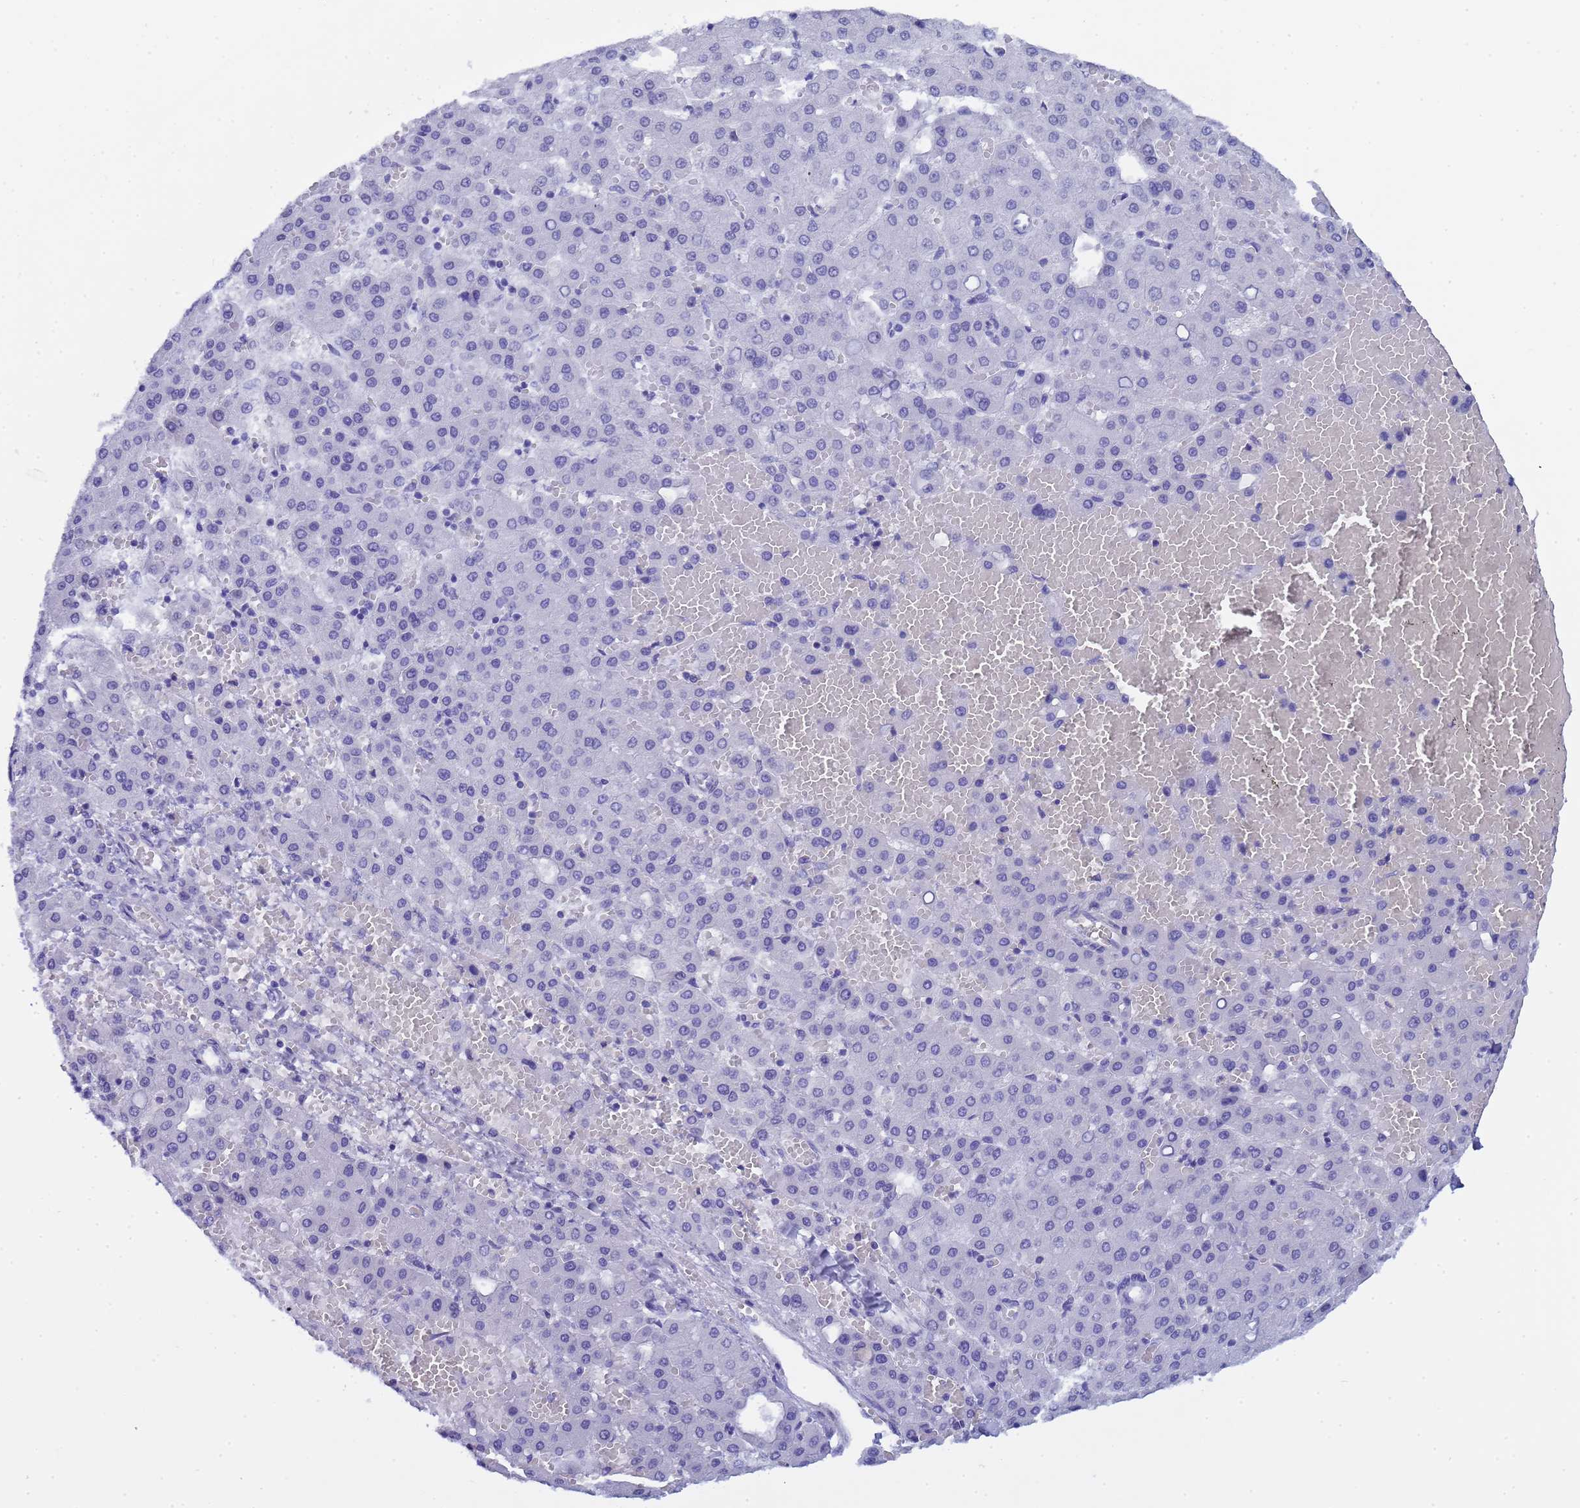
{"staining": {"intensity": "negative", "quantity": "none", "location": "none"}, "tissue": "liver cancer", "cell_type": "Tumor cells", "image_type": "cancer", "snomed": [{"axis": "morphology", "description": "Carcinoma, Hepatocellular, NOS"}, {"axis": "topography", "description": "Liver"}], "caption": "Human liver cancer stained for a protein using immunohistochemistry (IHC) exhibits no positivity in tumor cells.", "gene": "CTRC", "patient": {"sex": "male", "age": 47}}